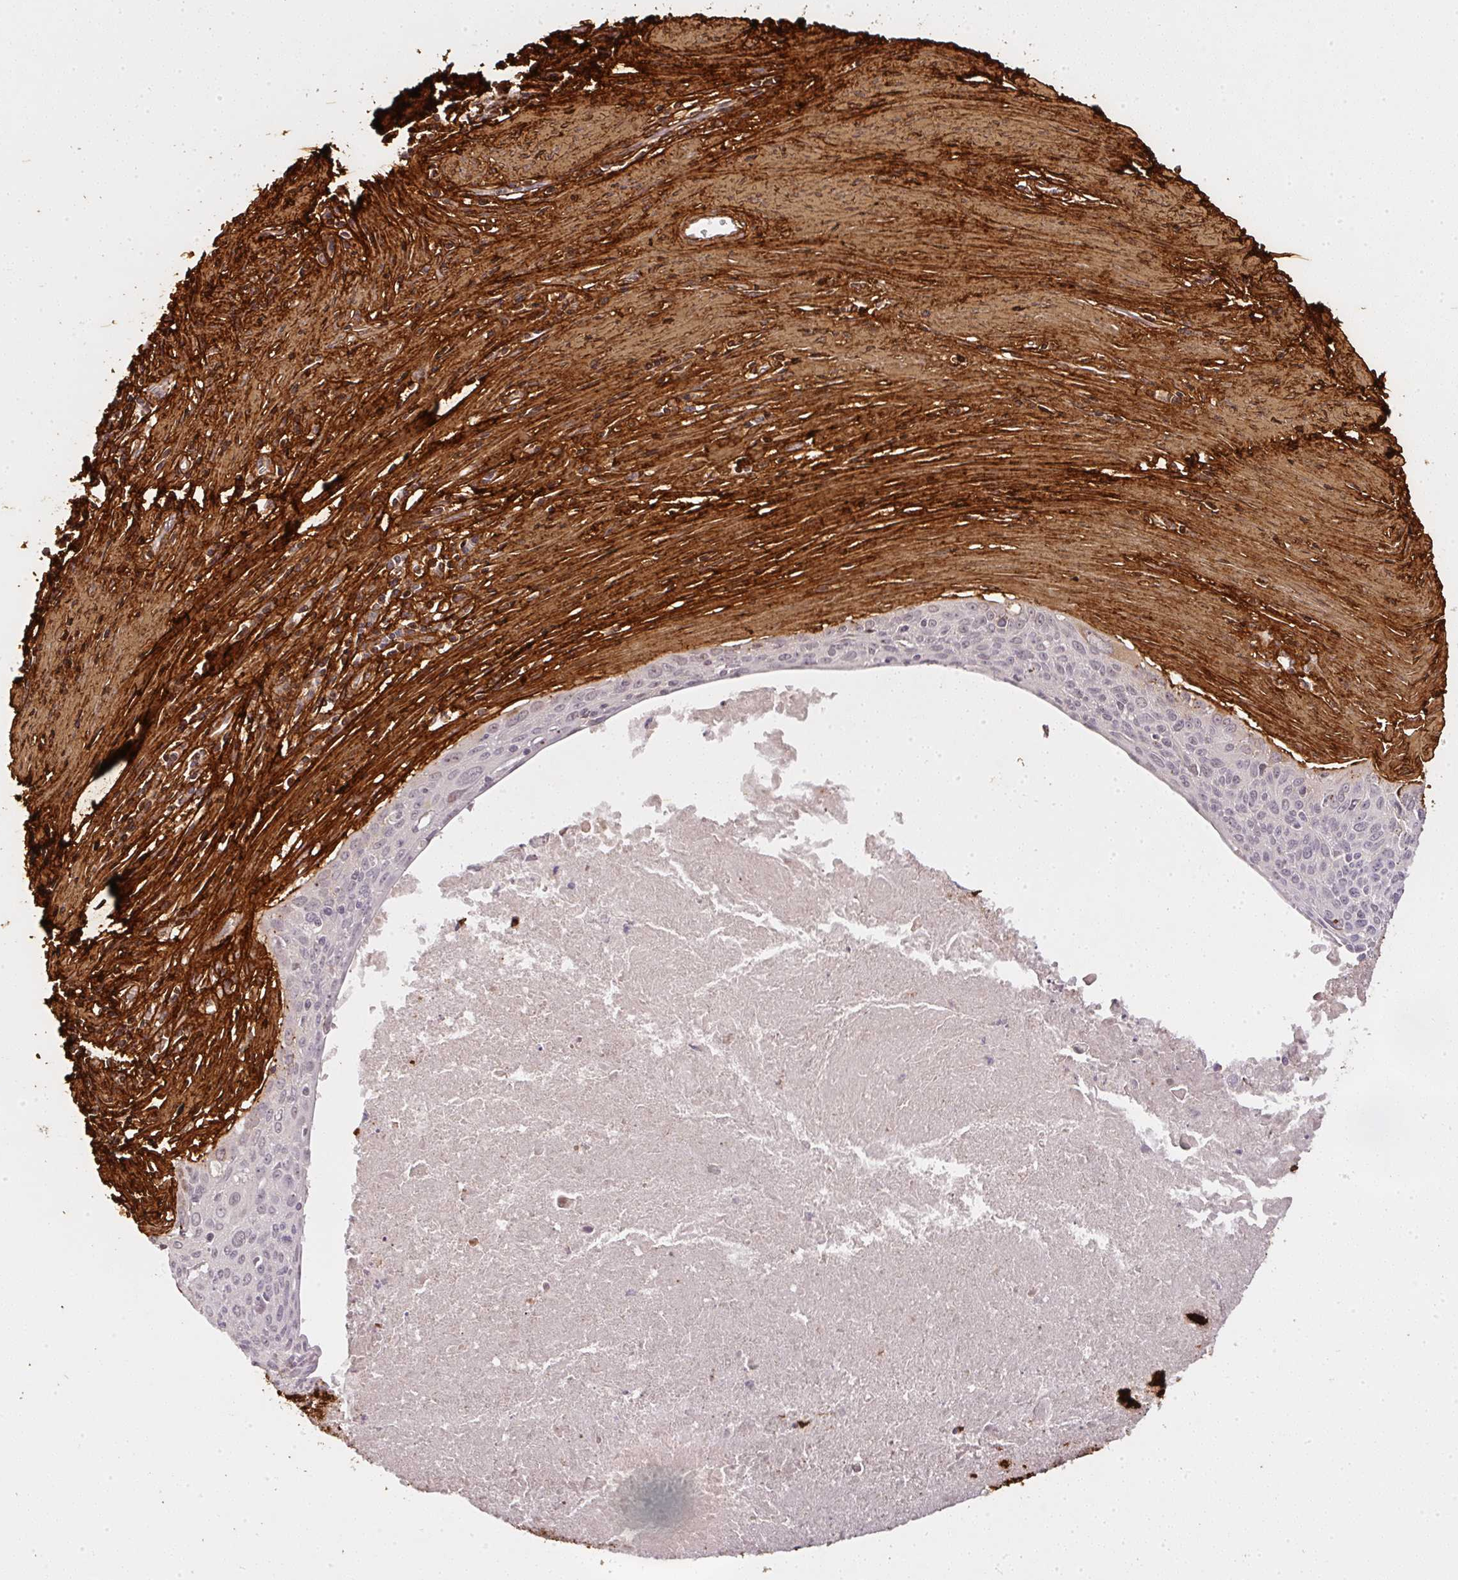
{"staining": {"intensity": "negative", "quantity": "none", "location": "none"}, "tissue": "cervical cancer", "cell_type": "Tumor cells", "image_type": "cancer", "snomed": [{"axis": "morphology", "description": "Squamous cell carcinoma, NOS"}, {"axis": "topography", "description": "Cervix"}], "caption": "Human squamous cell carcinoma (cervical) stained for a protein using IHC shows no expression in tumor cells.", "gene": "COL3A1", "patient": {"sex": "female", "age": 55}}